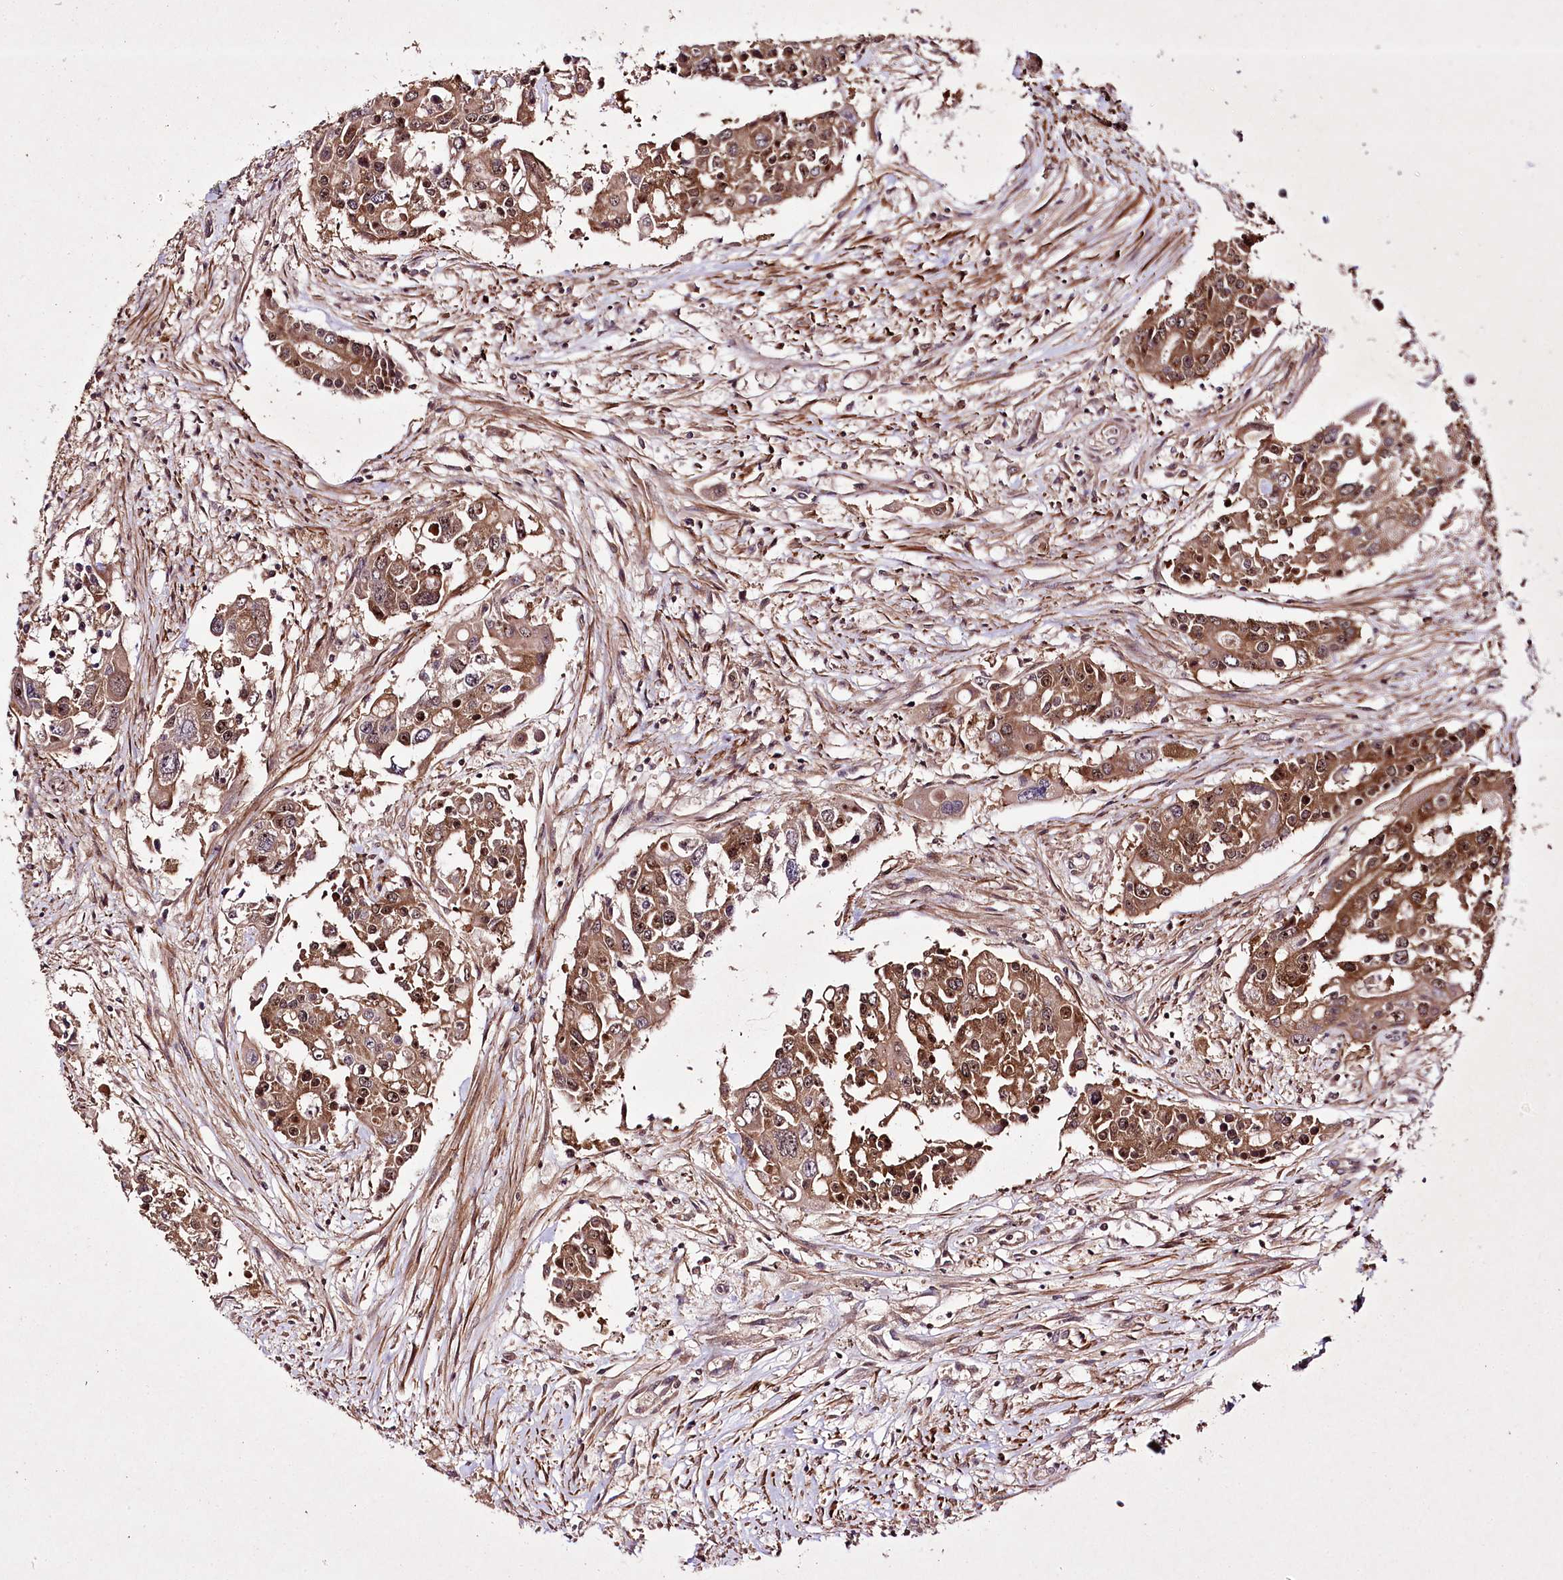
{"staining": {"intensity": "moderate", "quantity": ">75%", "location": "cytoplasmic/membranous,nuclear"}, "tissue": "colorectal cancer", "cell_type": "Tumor cells", "image_type": "cancer", "snomed": [{"axis": "morphology", "description": "Adenocarcinoma, NOS"}, {"axis": "topography", "description": "Colon"}], "caption": "Immunohistochemistry of colorectal cancer (adenocarcinoma) shows medium levels of moderate cytoplasmic/membranous and nuclear positivity in about >75% of tumor cells. (brown staining indicates protein expression, while blue staining denotes nuclei).", "gene": "CCDC59", "patient": {"sex": "male", "age": 77}}